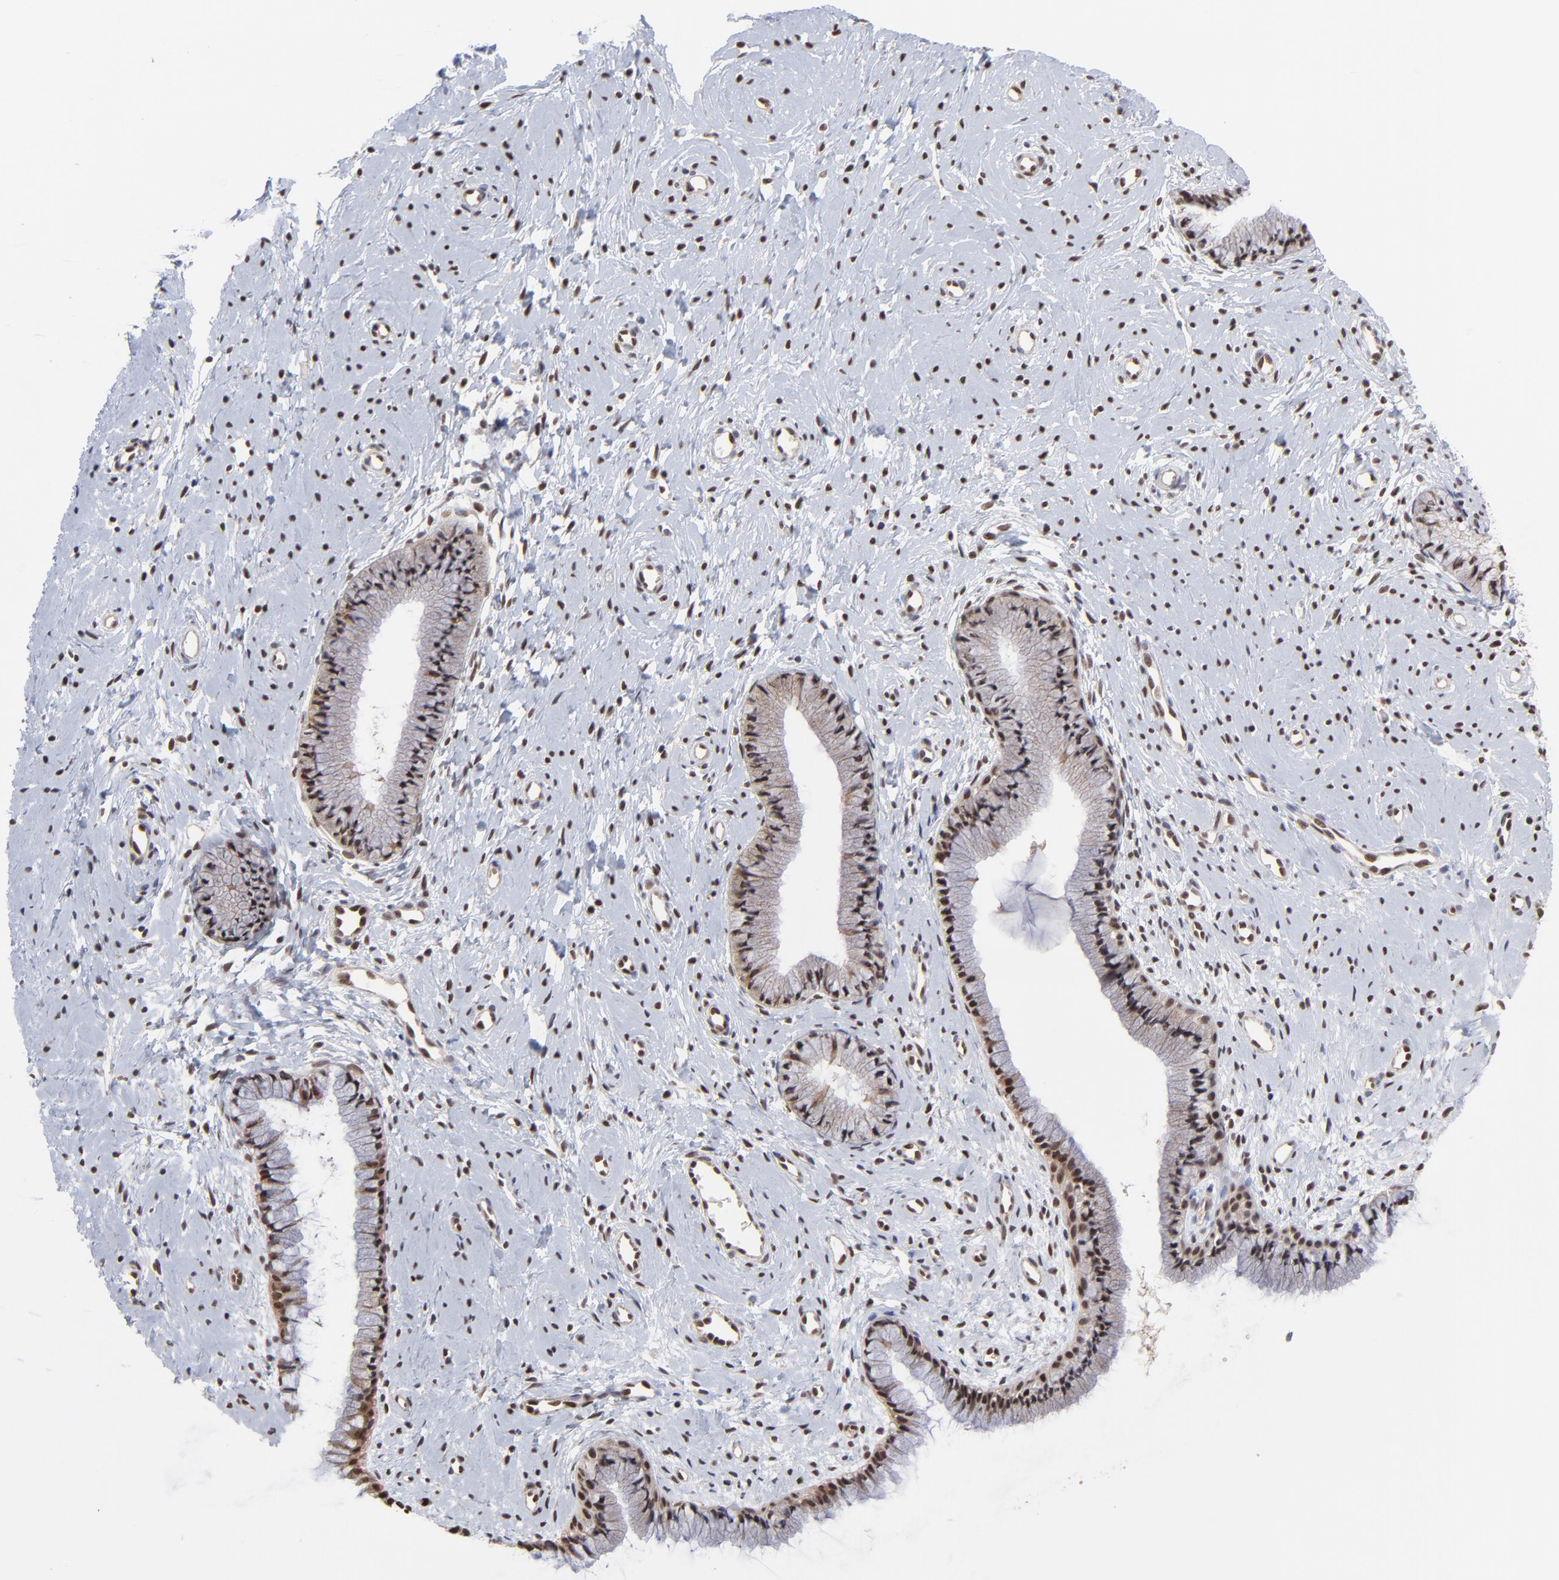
{"staining": {"intensity": "strong", "quantity": ">75%", "location": "cytoplasmic/membranous,nuclear"}, "tissue": "cervix", "cell_type": "Glandular cells", "image_type": "normal", "snomed": [{"axis": "morphology", "description": "Normal tissue, NOS"}, {"axis": "topography", "description": "Cervix"}], "caption": "The immunohistochemical stain shows strong cytoplasmic/membranous,nuclear positivity in glandular cells of normal cervix.", "gene": "DSN1", "patient": {"sex": "female", "age": 46}}